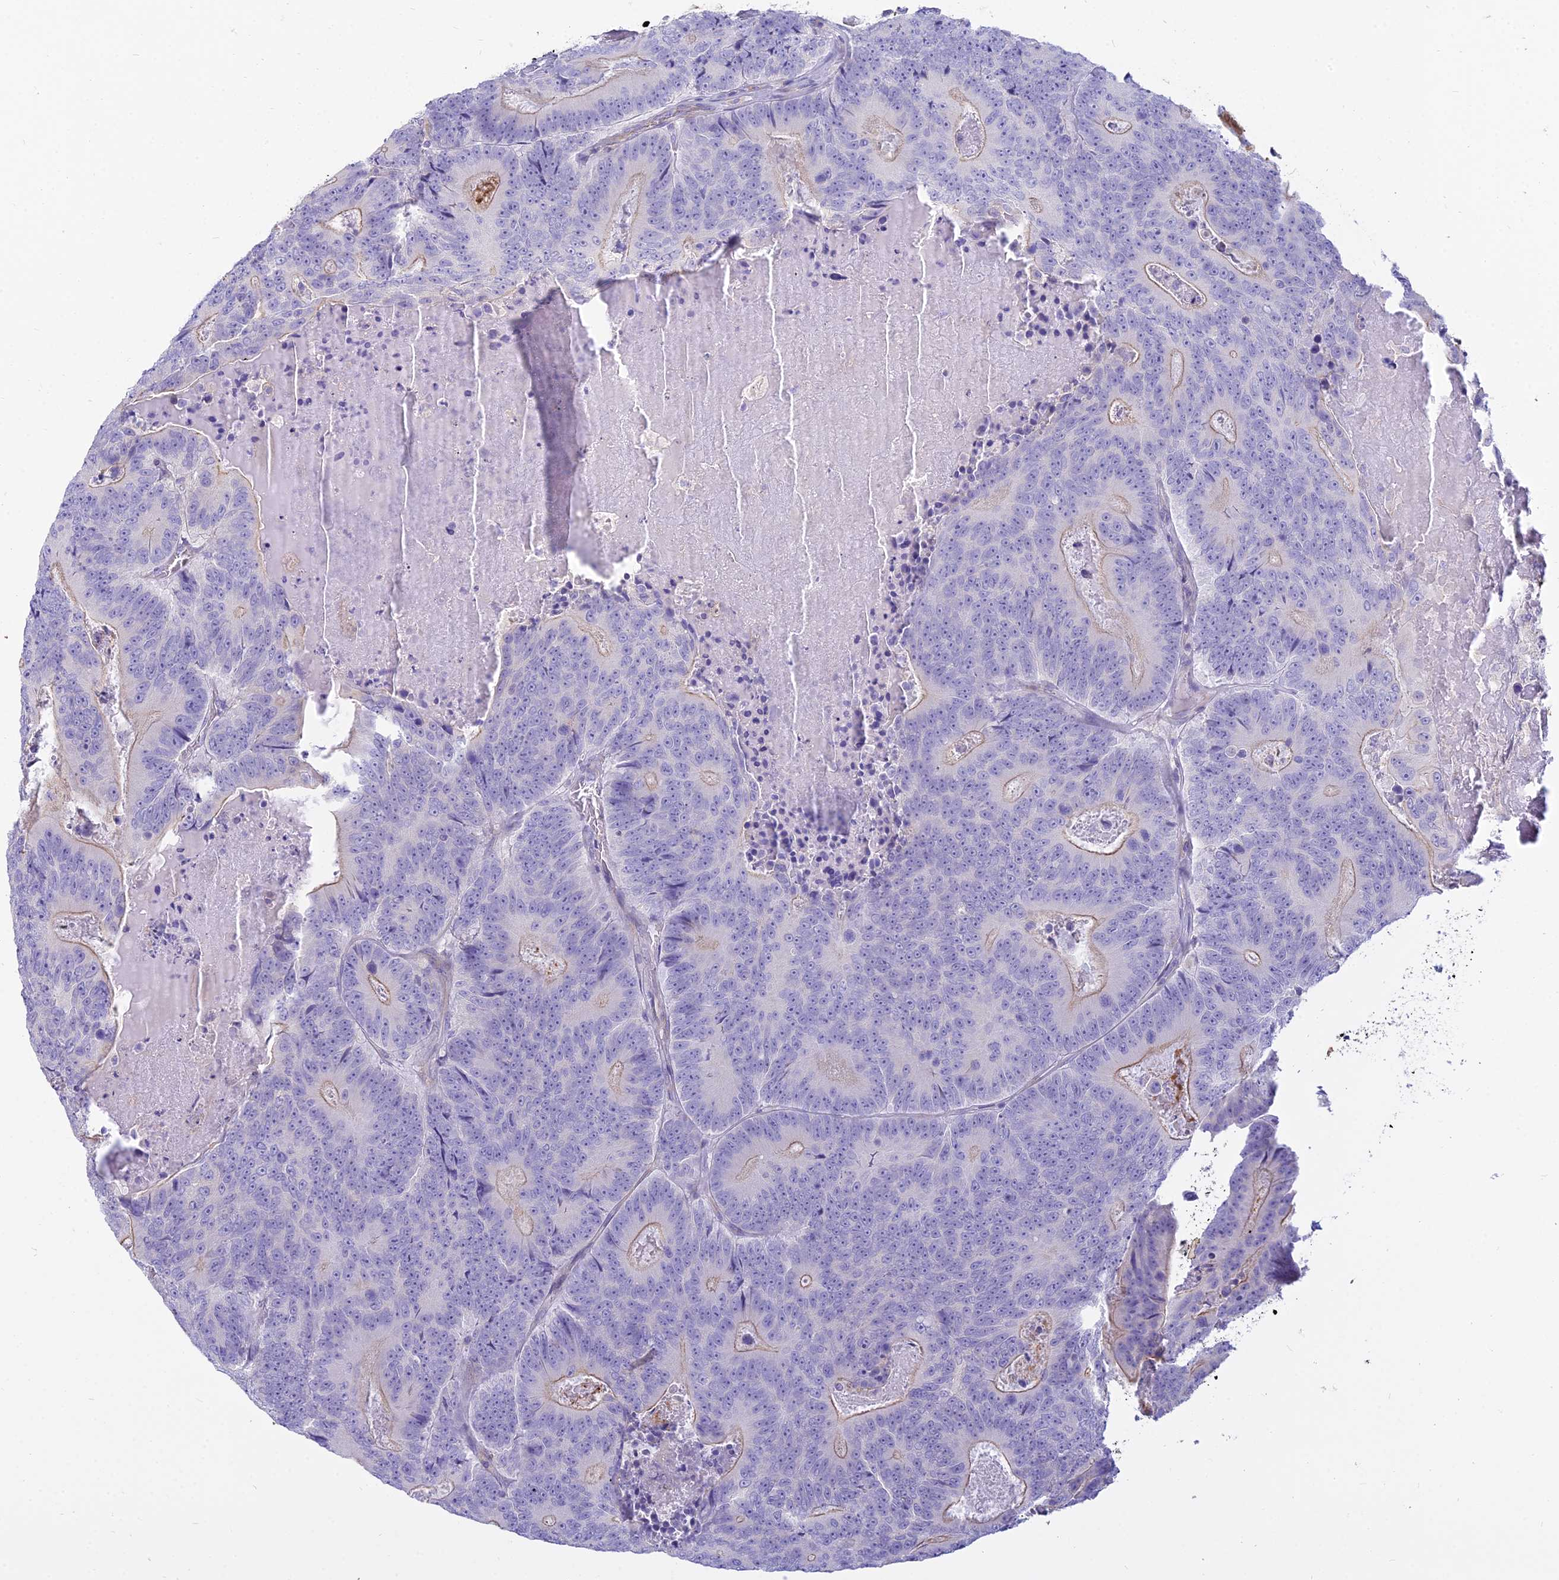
{"staining": {"intensity": "weak", "quantity": "<25%", "location": "cytoplasmic/membranous"}, "tissue": "colorectal cancer", "cell_type": "Tumor cells", "image_type": "cancer", "snomed": [{"axis": "morphology", "description": "Adenocarcinoma, NOS"}, {"axis": "topography", "description": "Colon"}], "caption": "DAB immunohistochemical staining of human colorectal cancer (adenocarcinoma) exhibits no significant positivity in tumor cells.", "gene": "SMIM24", "patient": {"sex": "male", "age": 83}}